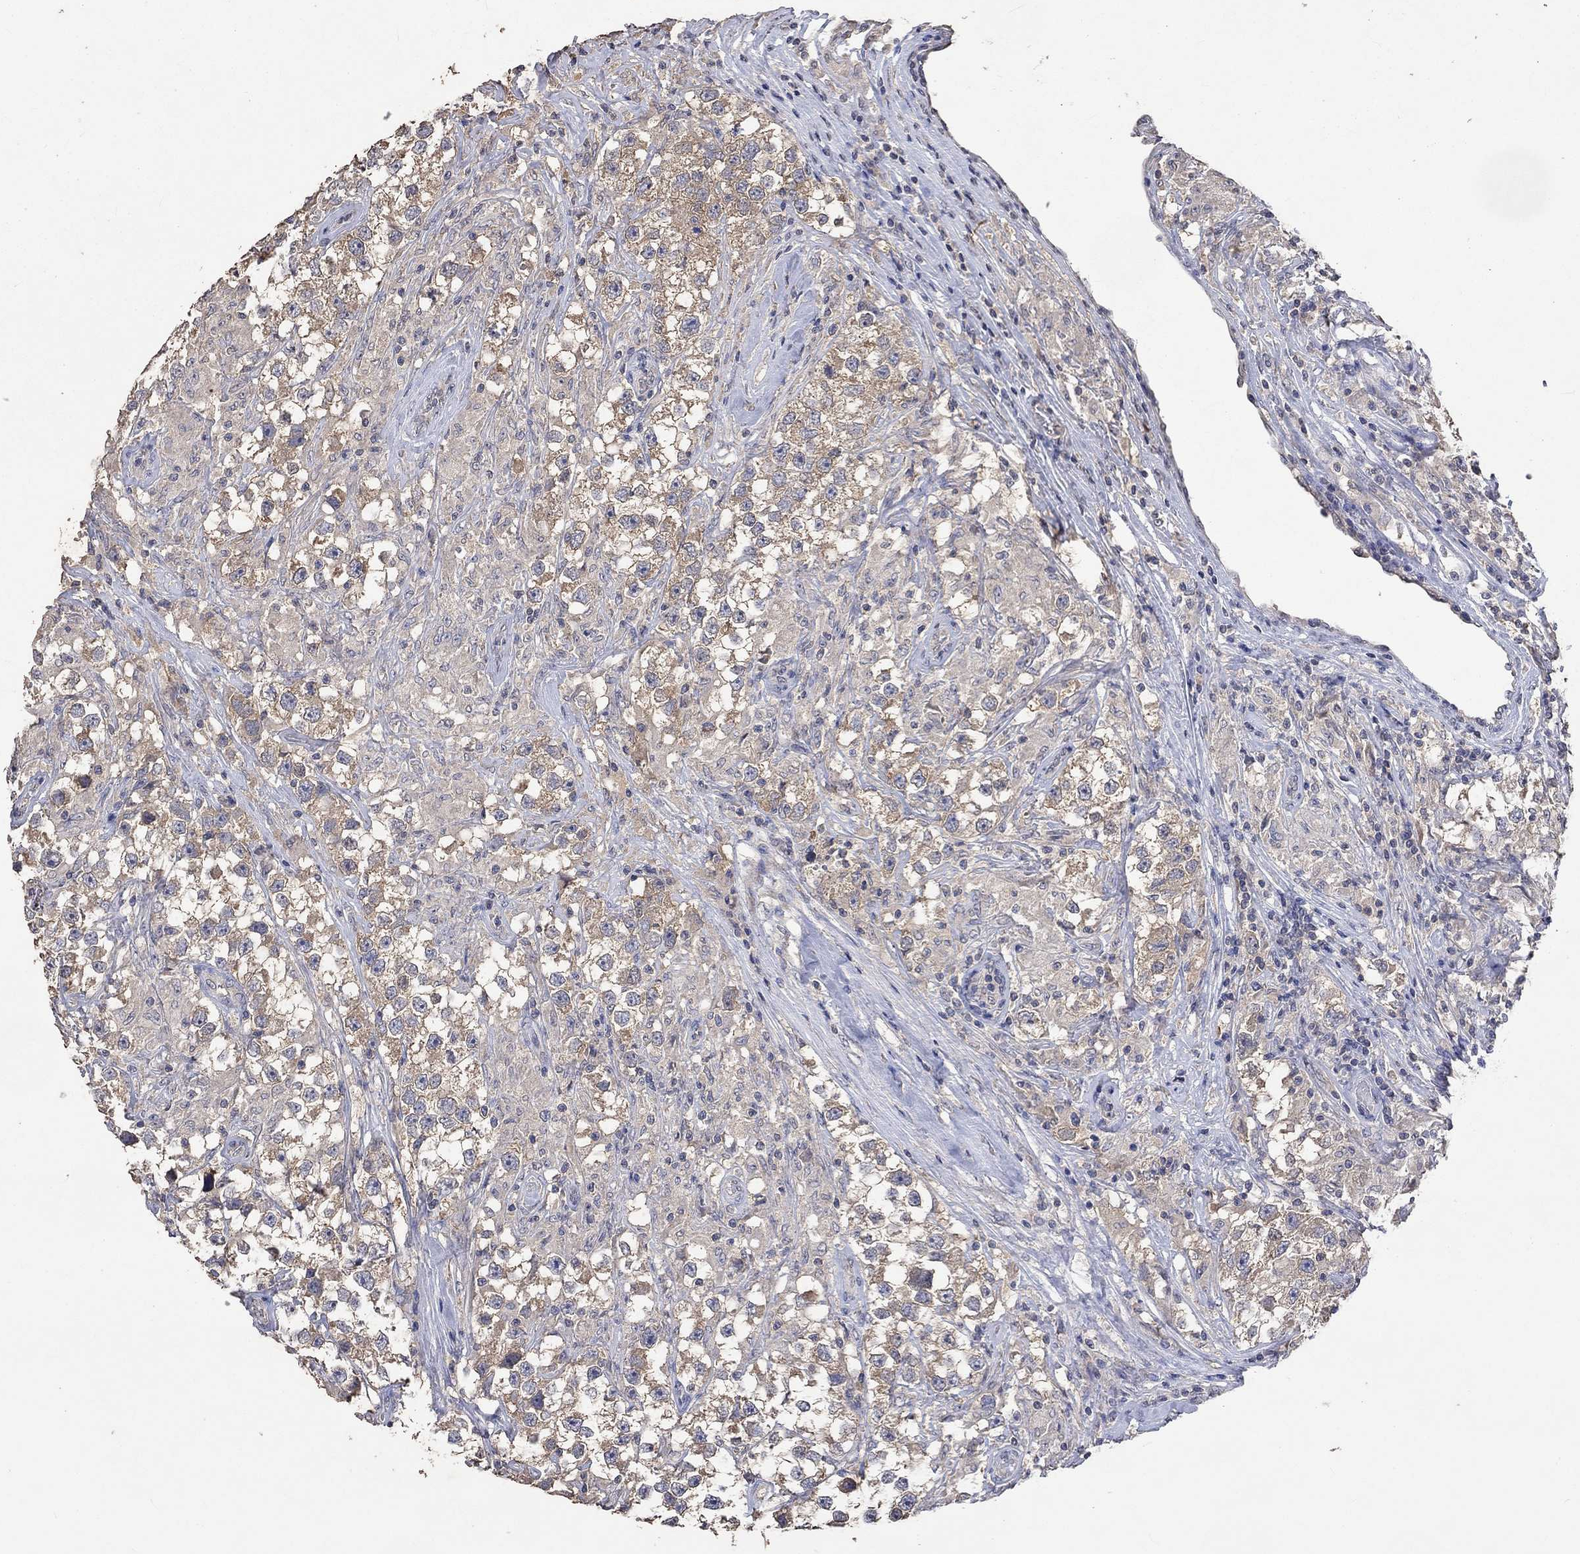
{"staining": {"intensity": "weak", "quantity": ">75%", "location": "cytoplasmic/membranous"}, "tissue": "testis cancer", "cell_type": "Tumor cells", "image_type": "cancer", "snomed": [{"axis": "morphology", "description": "Seminoma, NOS"}, {"axis": "topography", "description": "Testis"}], "caption": "Immunohistochemical staining of seminoma (testis) reveals low levels of weak cytoplasmic/membranous protein expression in about >75% of tumor cells.", "gene": "PTPN20", "patient": {"sex": "male", "age": 46}}